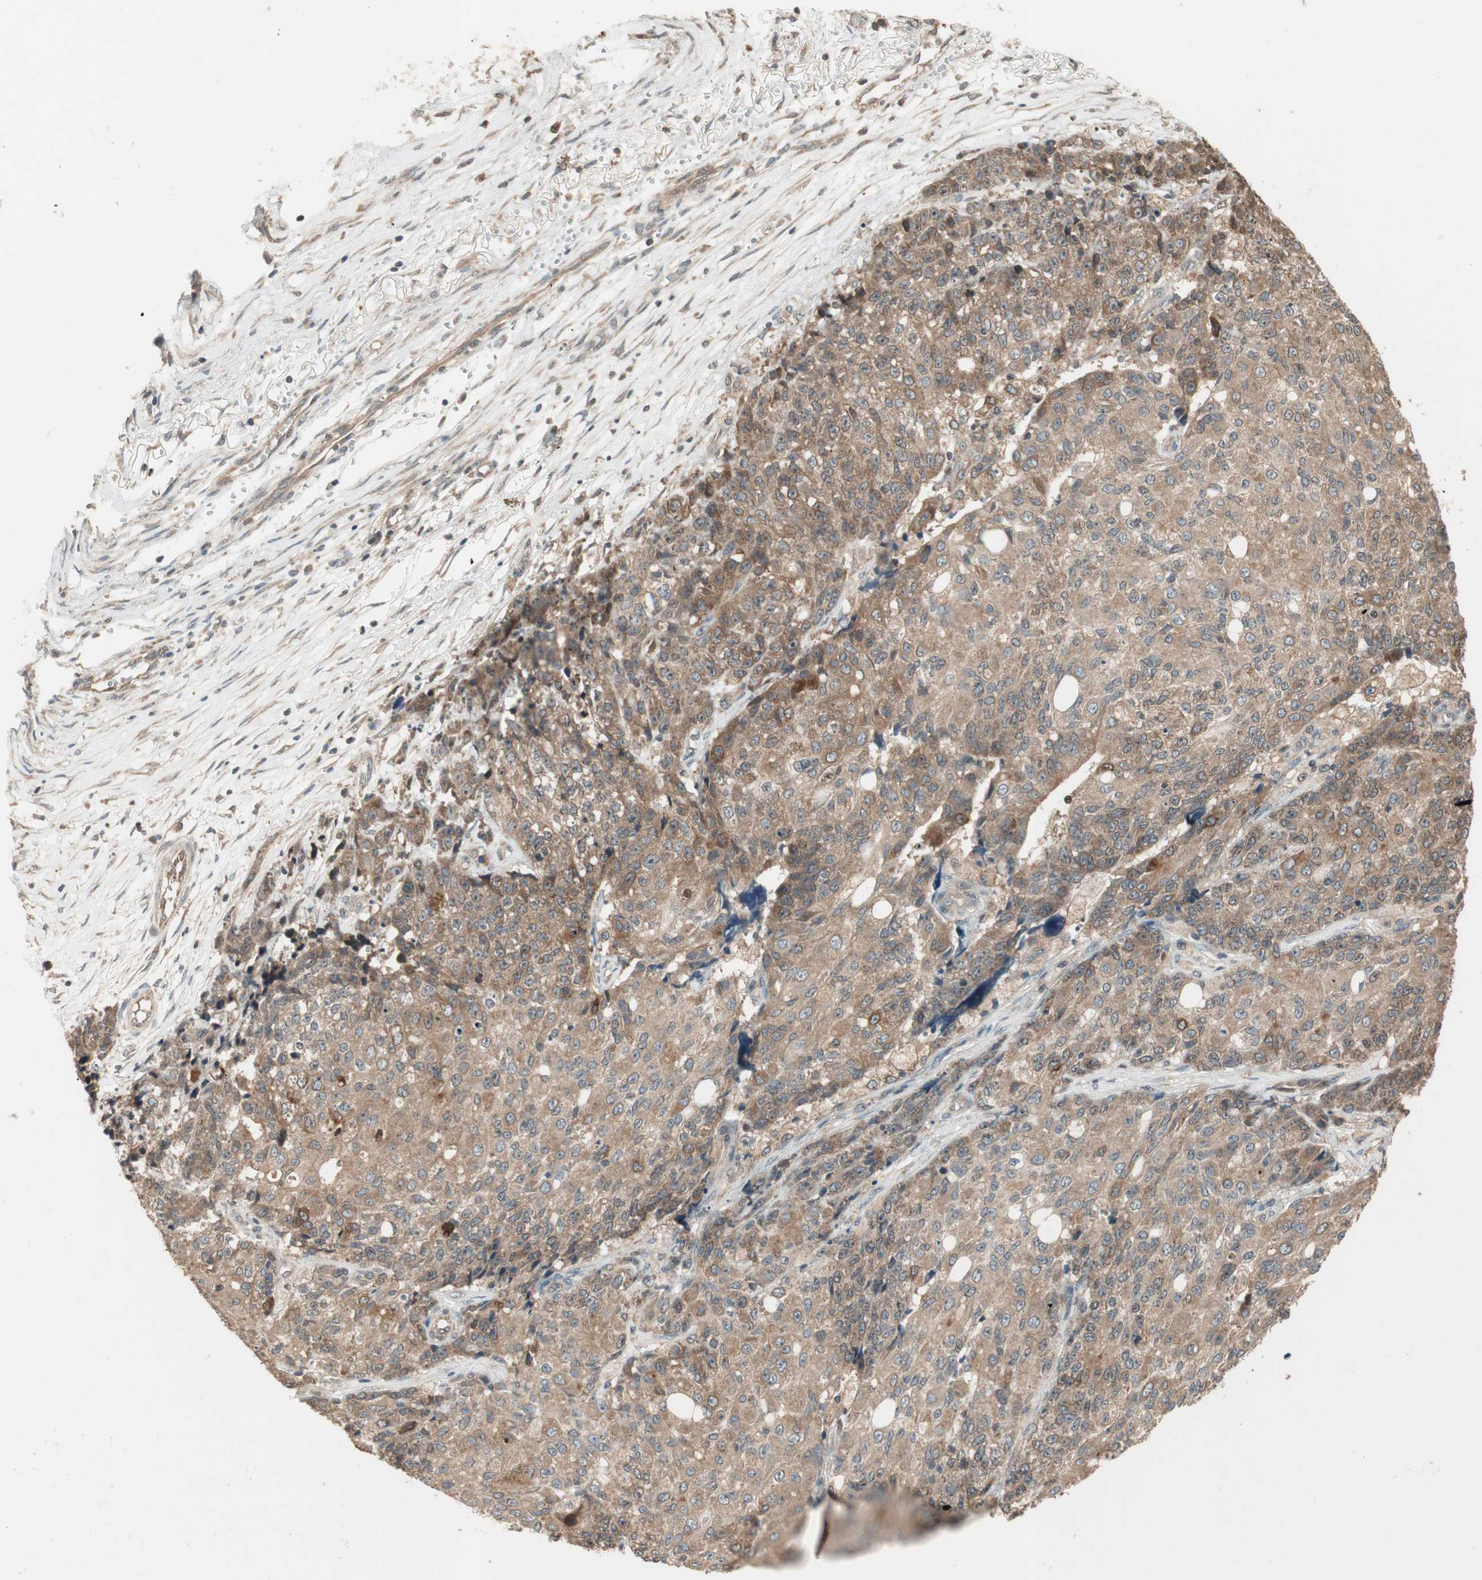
{"staining": {"intensity": "moderate", "quantity": ">75%", "location": "cytoplasmic/membranous"}, "tissue": "ovarian cancer", "cell_type": "Tumor cells", "image_type": "cancer", "snomed": [{"axis": "morphology", "description": "Carcinoma, endometroid"}, {"axis": "topography", "description": "Ovary"}], "caption": "Protein staining of endometroid carcinoma (ovarian) tissue exhibits moderate cytoplasmic/membranous positivity in approximately >75% of tumor cells.", "gene": "ATP6AP2", "patient": {"sex": "female", "age": 42}}